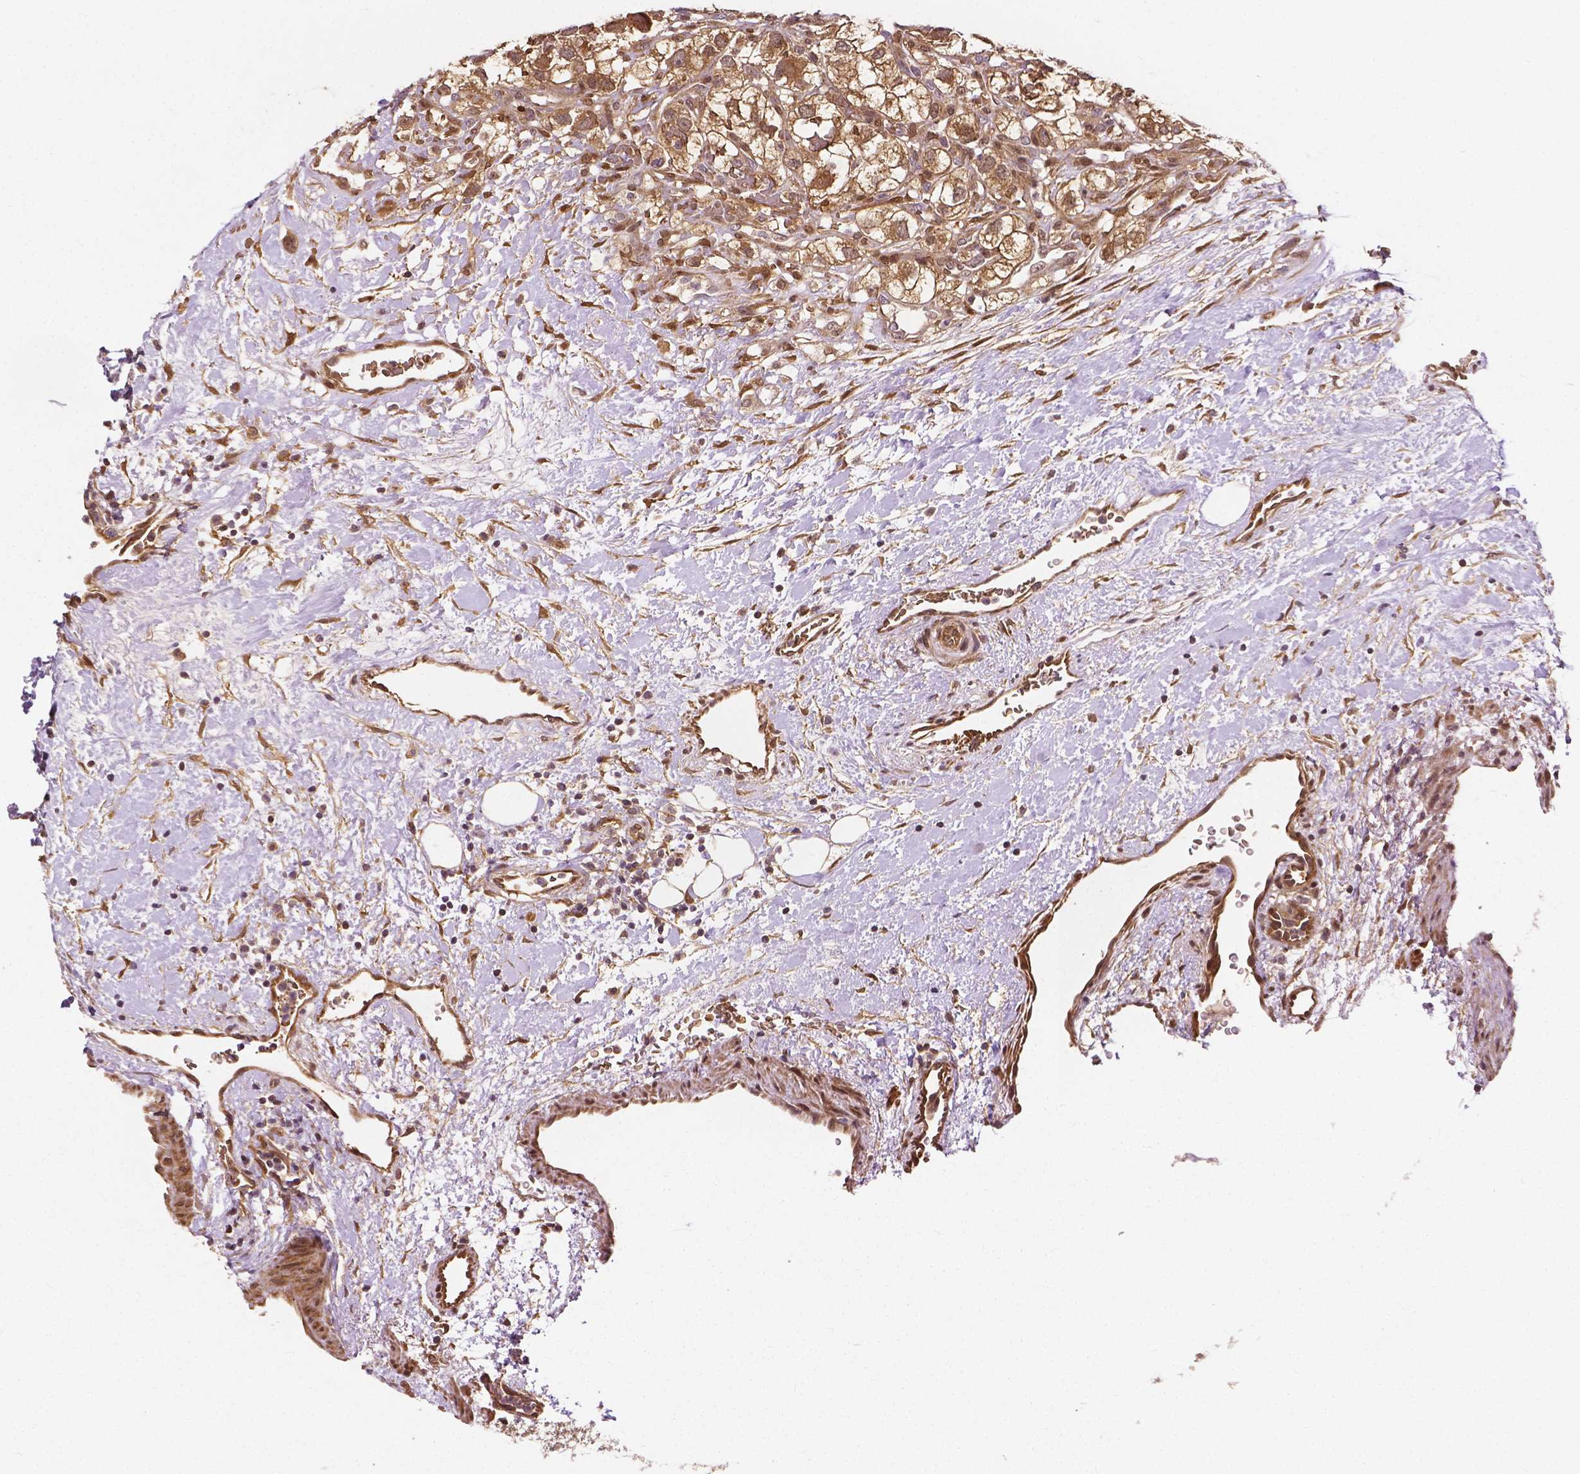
{"staining": {"intensity": "weak", "quantity": ">75%", "location": "cytoplasmic/membranous,nuclear"}, "tissue": "renal cancer", "cell_type": "Tumor cells", "image_type": "cancer", "snomed": [{"axis": "morphology", "description": "Adenocarcinoma, NOS"}, {"axis": "topography", "description": "Kidney"}], "caption": "Human renal adenocarcinoma stained with a brown dye displays weak cytoplasmic/membranous and nuclear positive staining in approximately >75% of tumor cells.", "gene": "YAP1", "patient": {"sex": "male", "age": 59}}